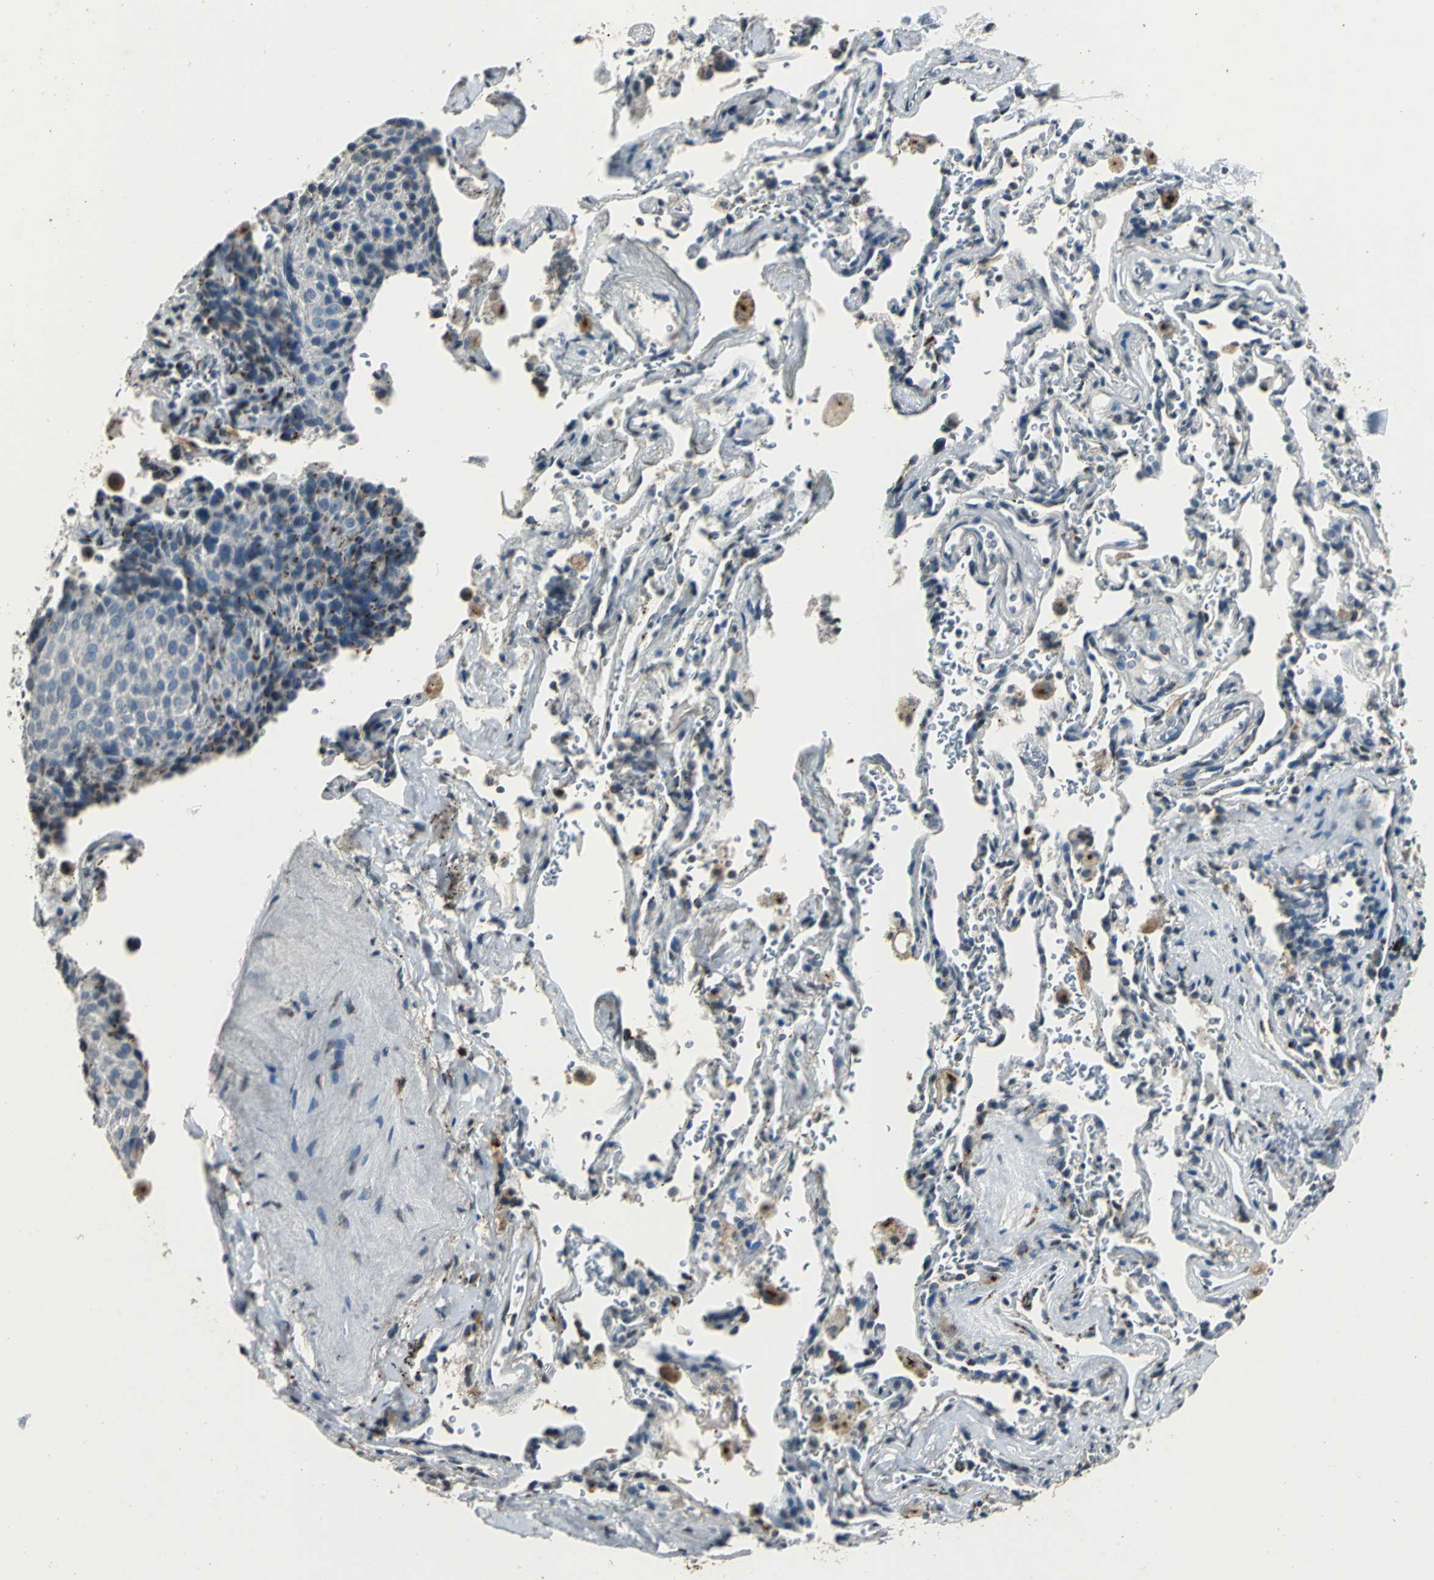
{"staining": {"intensity": "weak", "quantity": "25%-75%", "location": "cytoplasmic/membranous"}, "tissue": "lung cancer", "cell_type": "Tumor cells", "image_type": "cancer", "snomed": [{"axis": "morphology", "description": "Squamous cell carcinoma, NOS"}, {"axis": "topography", "description": "Lung"}], "caption": "A photomicrograph showing weak cytoplasmic/membranous expression in about 25%-75% of tumor cells in lung cancer (squamous cell carcinoma), as visualized by brown immunohistochemical staining.", "gene": "TMEM115", "patient": {"sex": "male", "age": 54}}